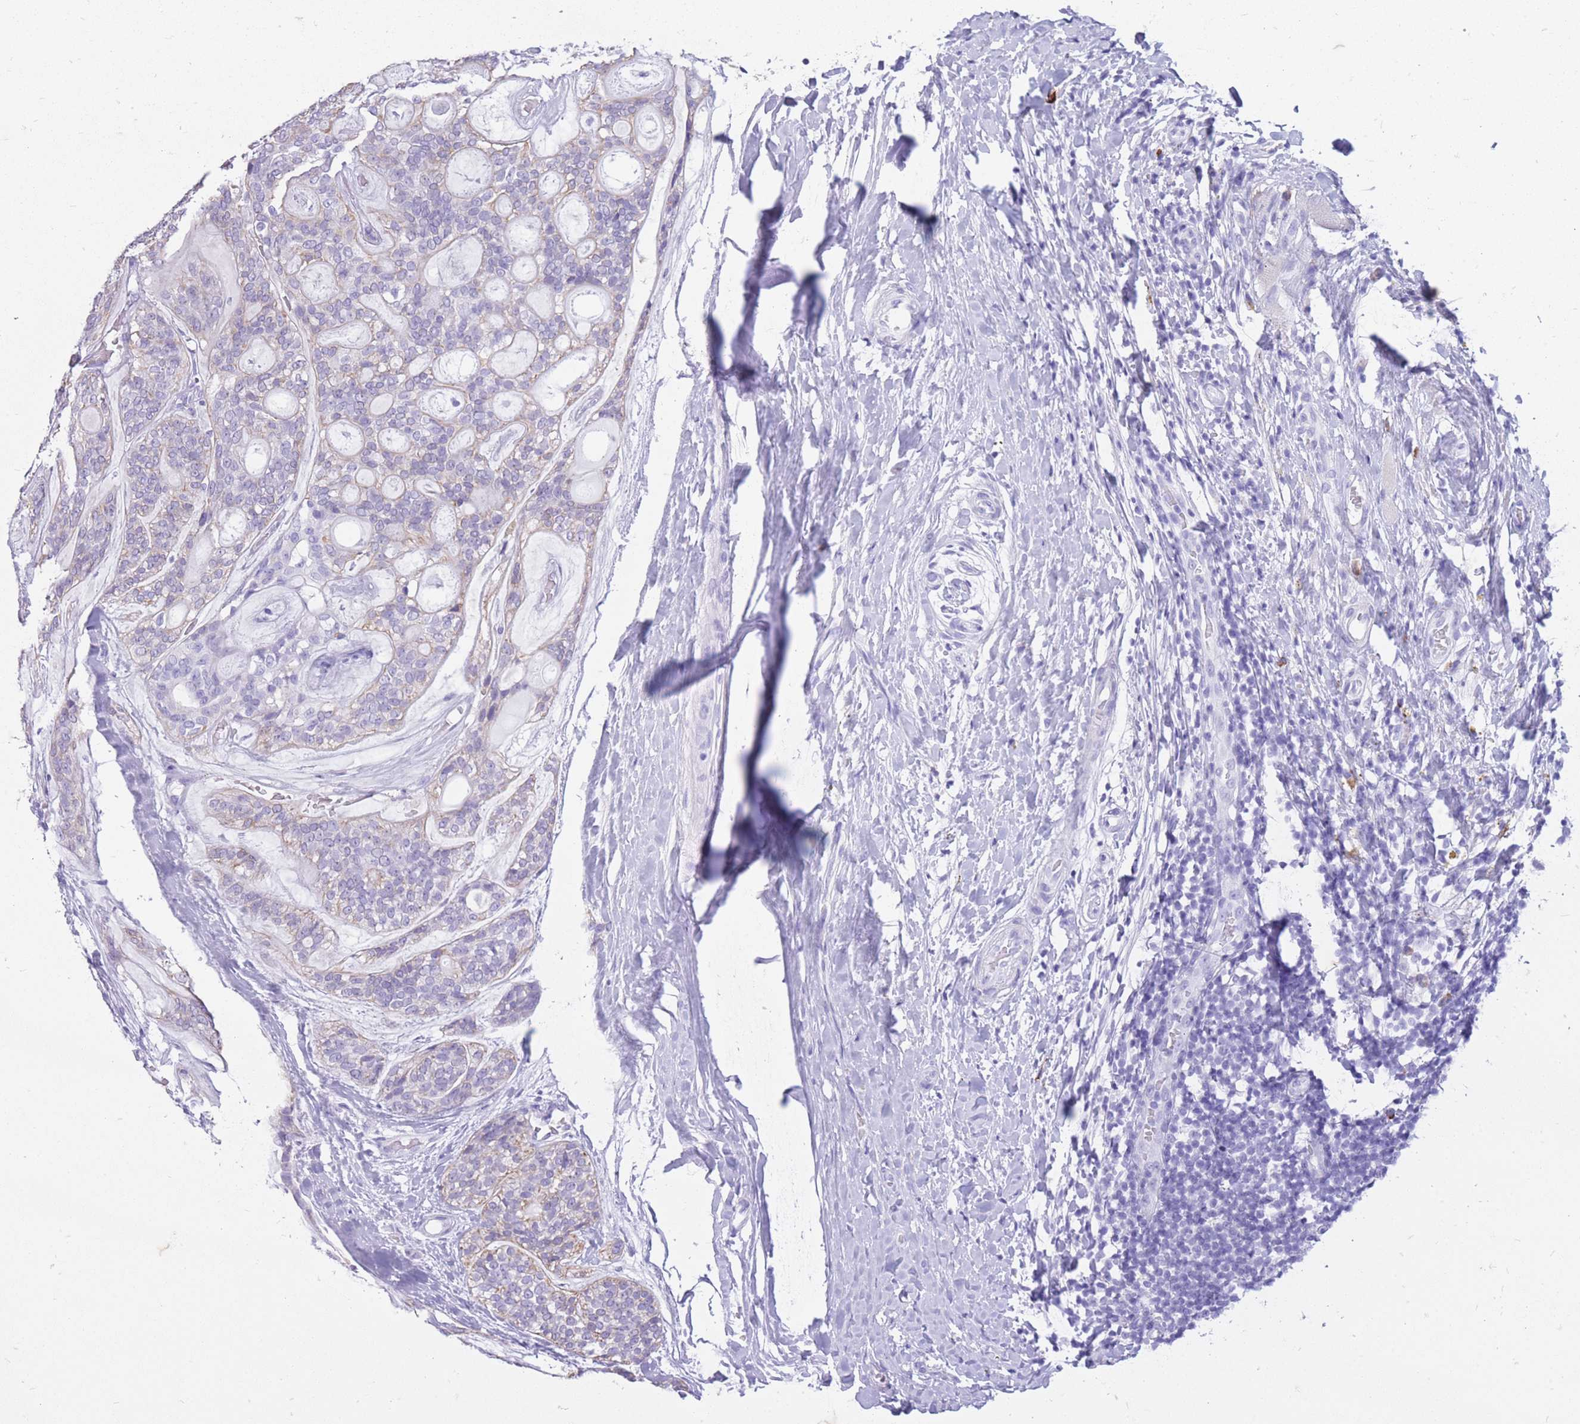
{"staining": {"intensity": "negative", "quantity": "none", "location": "none"}, "tissue": "head and neck cancer", "cell_type": "Tumor cells", "image_type": "cancer", "snomed": [{"axis": "morphology", "description": "Adenocarcinoma, NOS"}, {"axis": "topography", "description": "Head-Neck"}], "caption": "Immunohistochemistry image of neoplastic tissue: human adenocarcinoma (head and neck) stained with DAB exhibits no significant protein staining in tumor cells.", "gene": "ZFP37", "patient": {"sex": "male", "age": 66}}